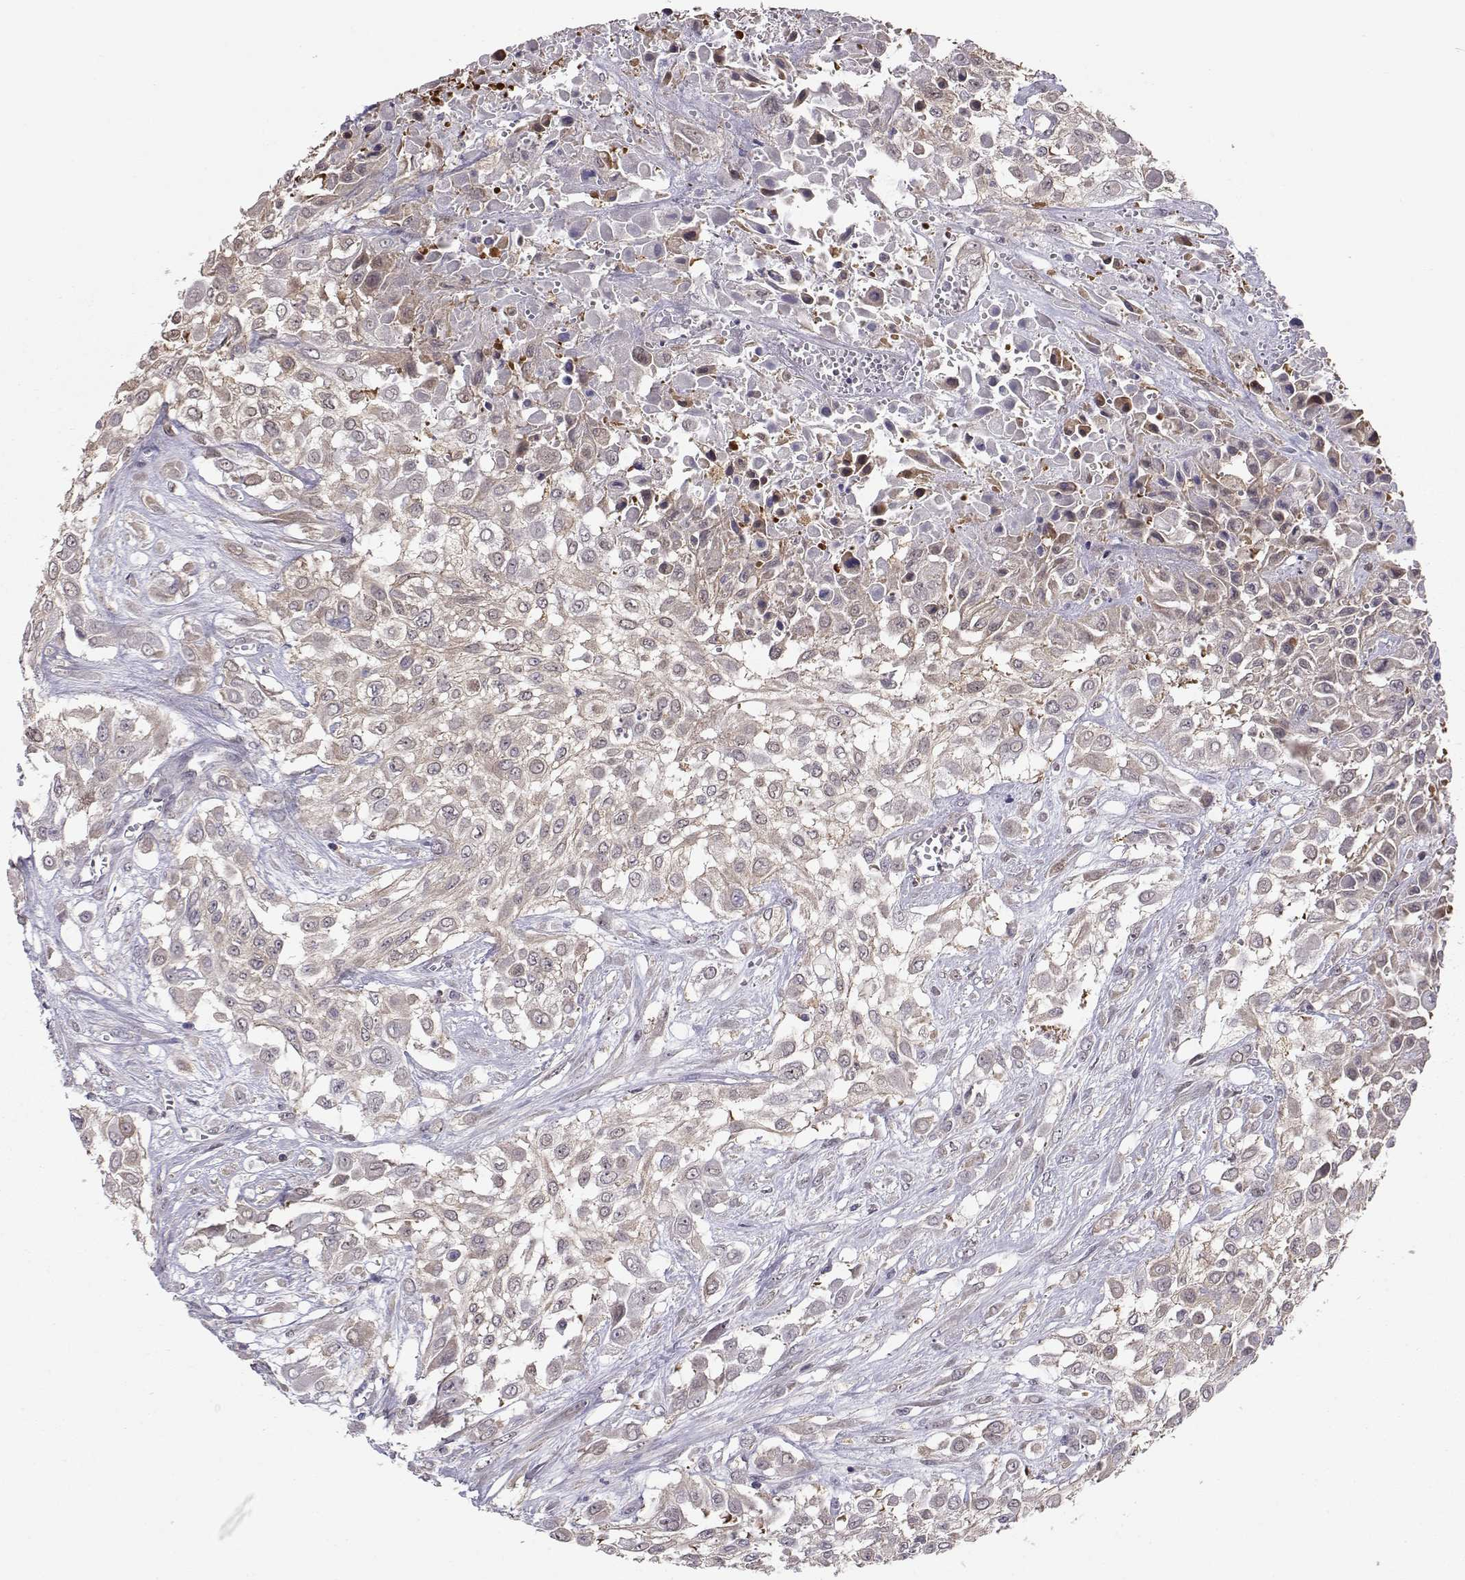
{"staining": {"intensity": "weak", "quantity": "<25%", "location": "cytoplasmic/membranous"}, "tissue": "urothelial cancer", "cell_type": "Tumor cells", "image_type": "cancer", "snomed": [{"axis": "morphology", "description": "Urothelial carcinoma, High grade"}, {"axis": "topography", "description": "Urinary bladder"}], "caption": "IHC histopathology image of human urothelial cancer stained for a protein (brown), which reveals no expression in tumor cells.", "gene": "NCAM2", "patient": {"sex": "male", "age": 57}}